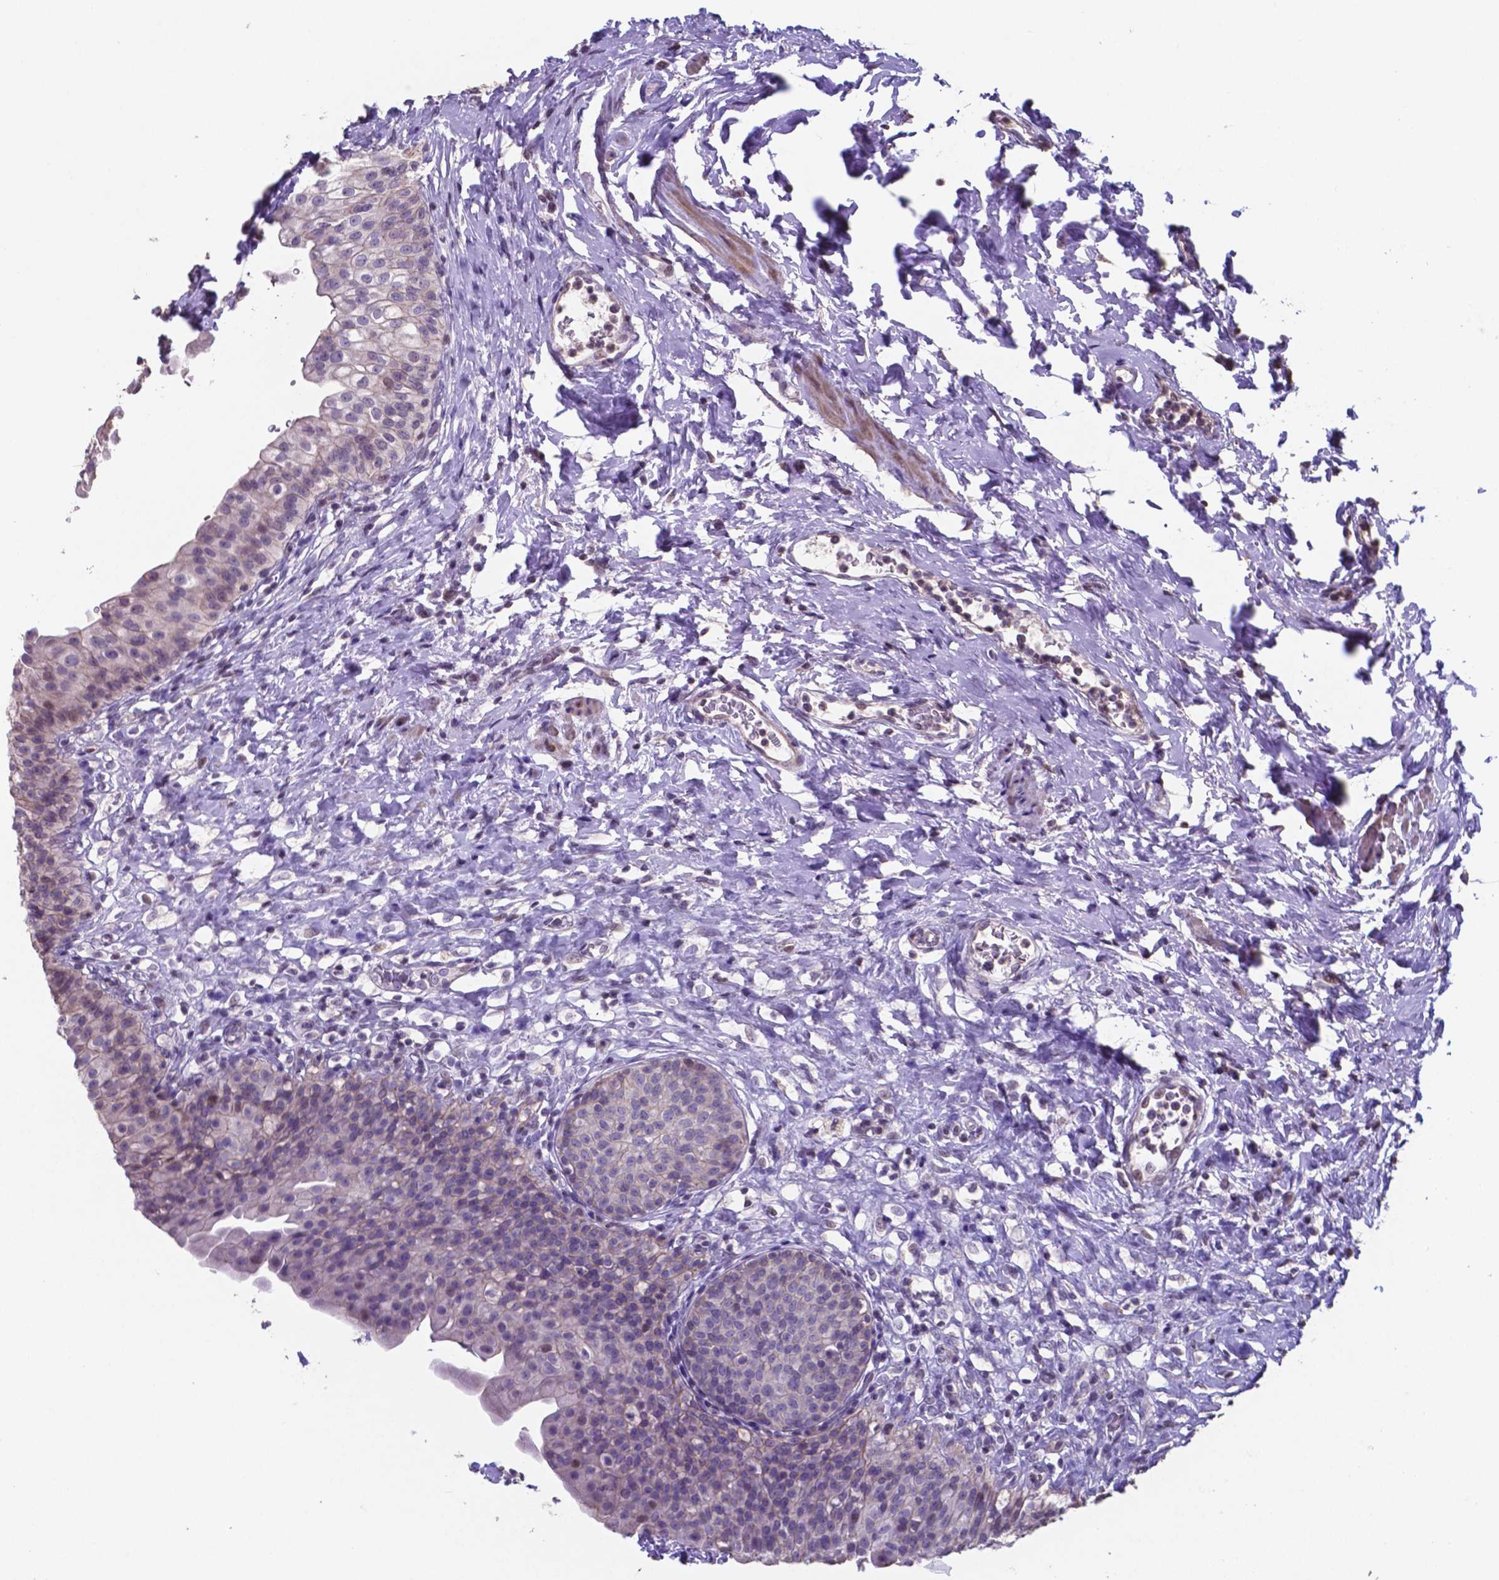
{"staining": {"intensity": "negative", "quantity": "none", "location": "none"}, "tissue": "urinary bladder", "cell_type": "Urothelial cells", "image_type": "normal", "snomed": [{"axis": "morphology", "description": "Normal tissue, NOS"}, {"axis": "topography", "description": "Urinary bladder"}], "caption": "DAB immunohistochemical staining of normal human urinary bladder demonstrates no significant expression in urothelial cells. (Stains: DAB (3,3'-diaminobenzidine) IHC with hematoxylin counter stain, Microscopy: brightfield microscopy at high magnification).", "gene": "MLC1", "patient": {"sex": "male", "age": 76}}